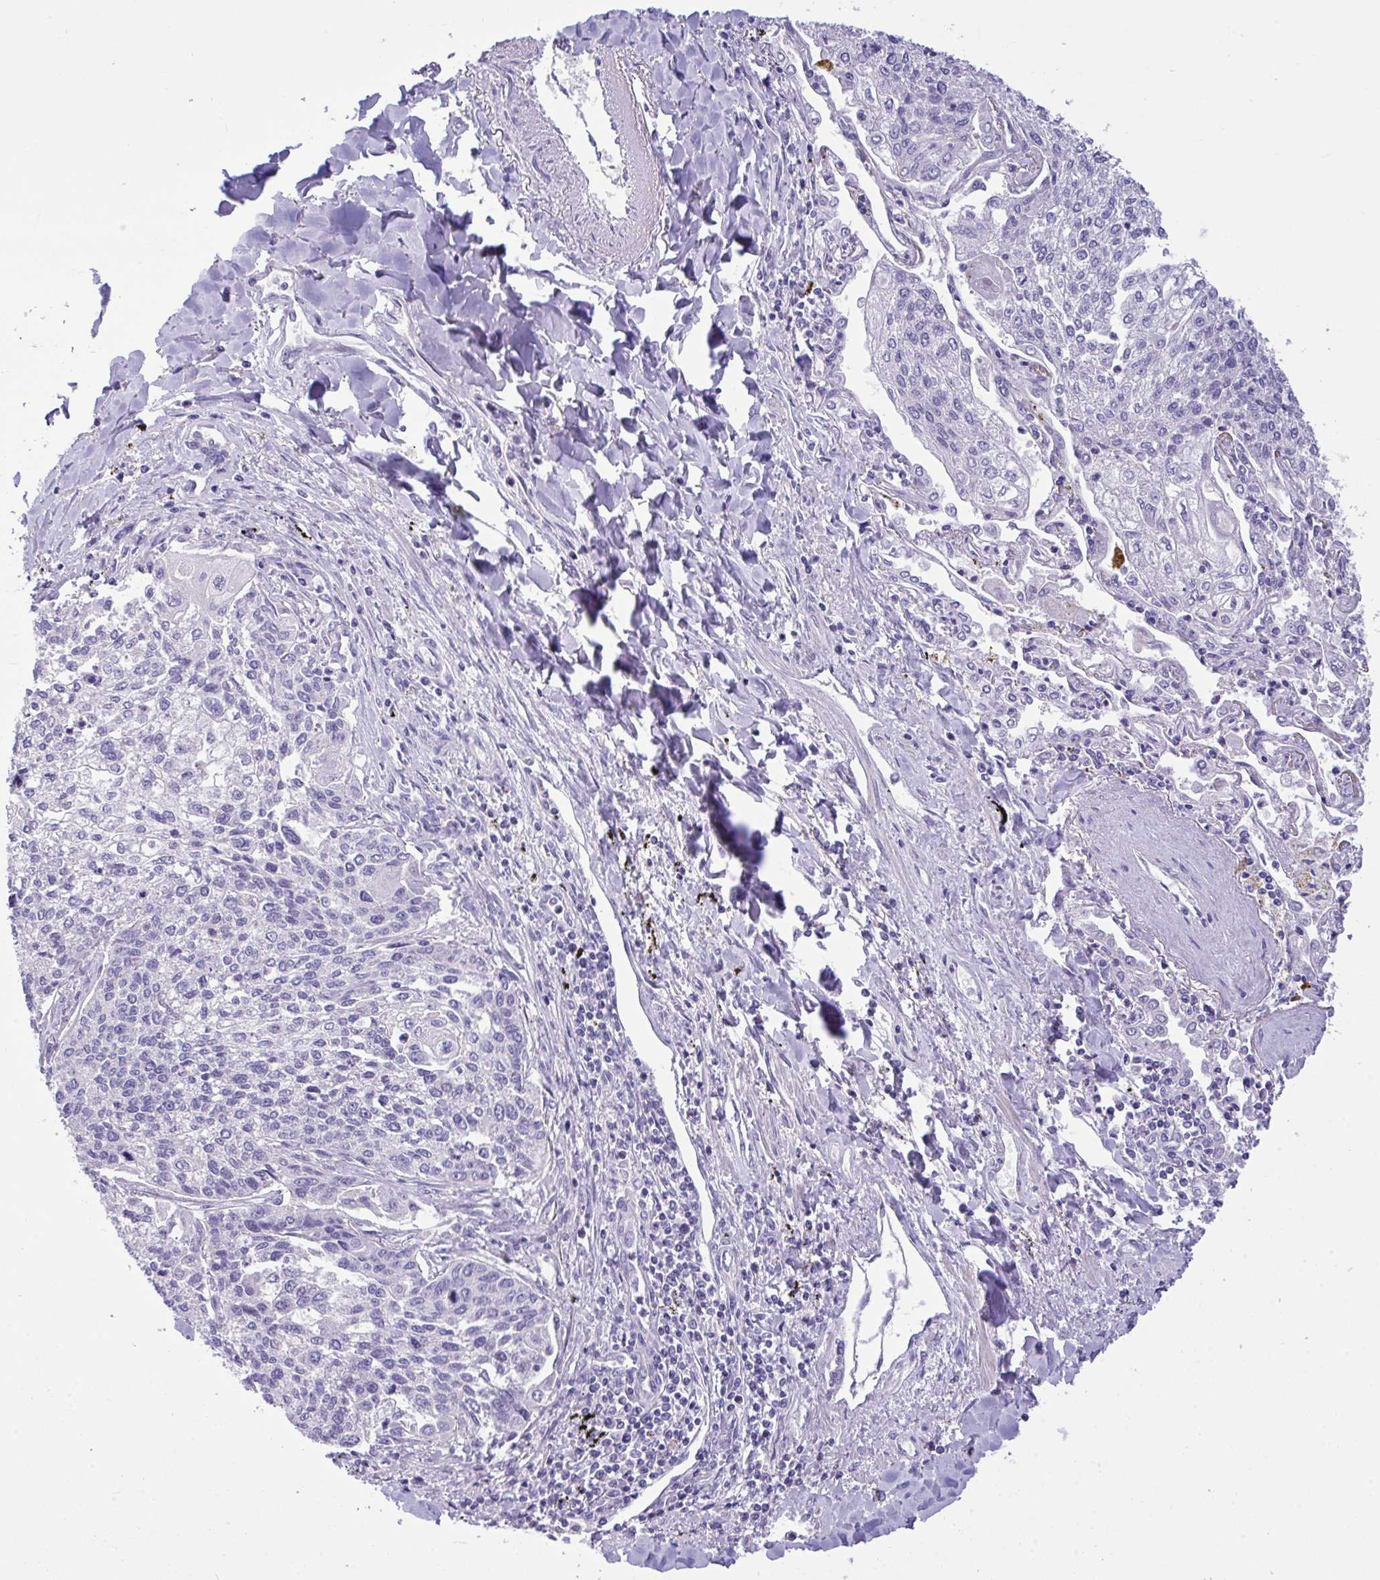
{"staining": {"intensity": "negative", "quantity": "none", "location": "none"}, "tissue": "lung cancer", "cell_type": "Tumor cells", "image_type": "cancer", "snomed": [{"axis": "morphology", "description": "Squamous cell carcinoma, NOS"}, {"axis": "topography", "description": "Lung"}], "caption": "This is an IHC micrograph of human squamous cell carcinoma (lung). There is no positivity in tumor cells.", "gene": "WDR97", "patient": {"sex": "male", "age": 74}}